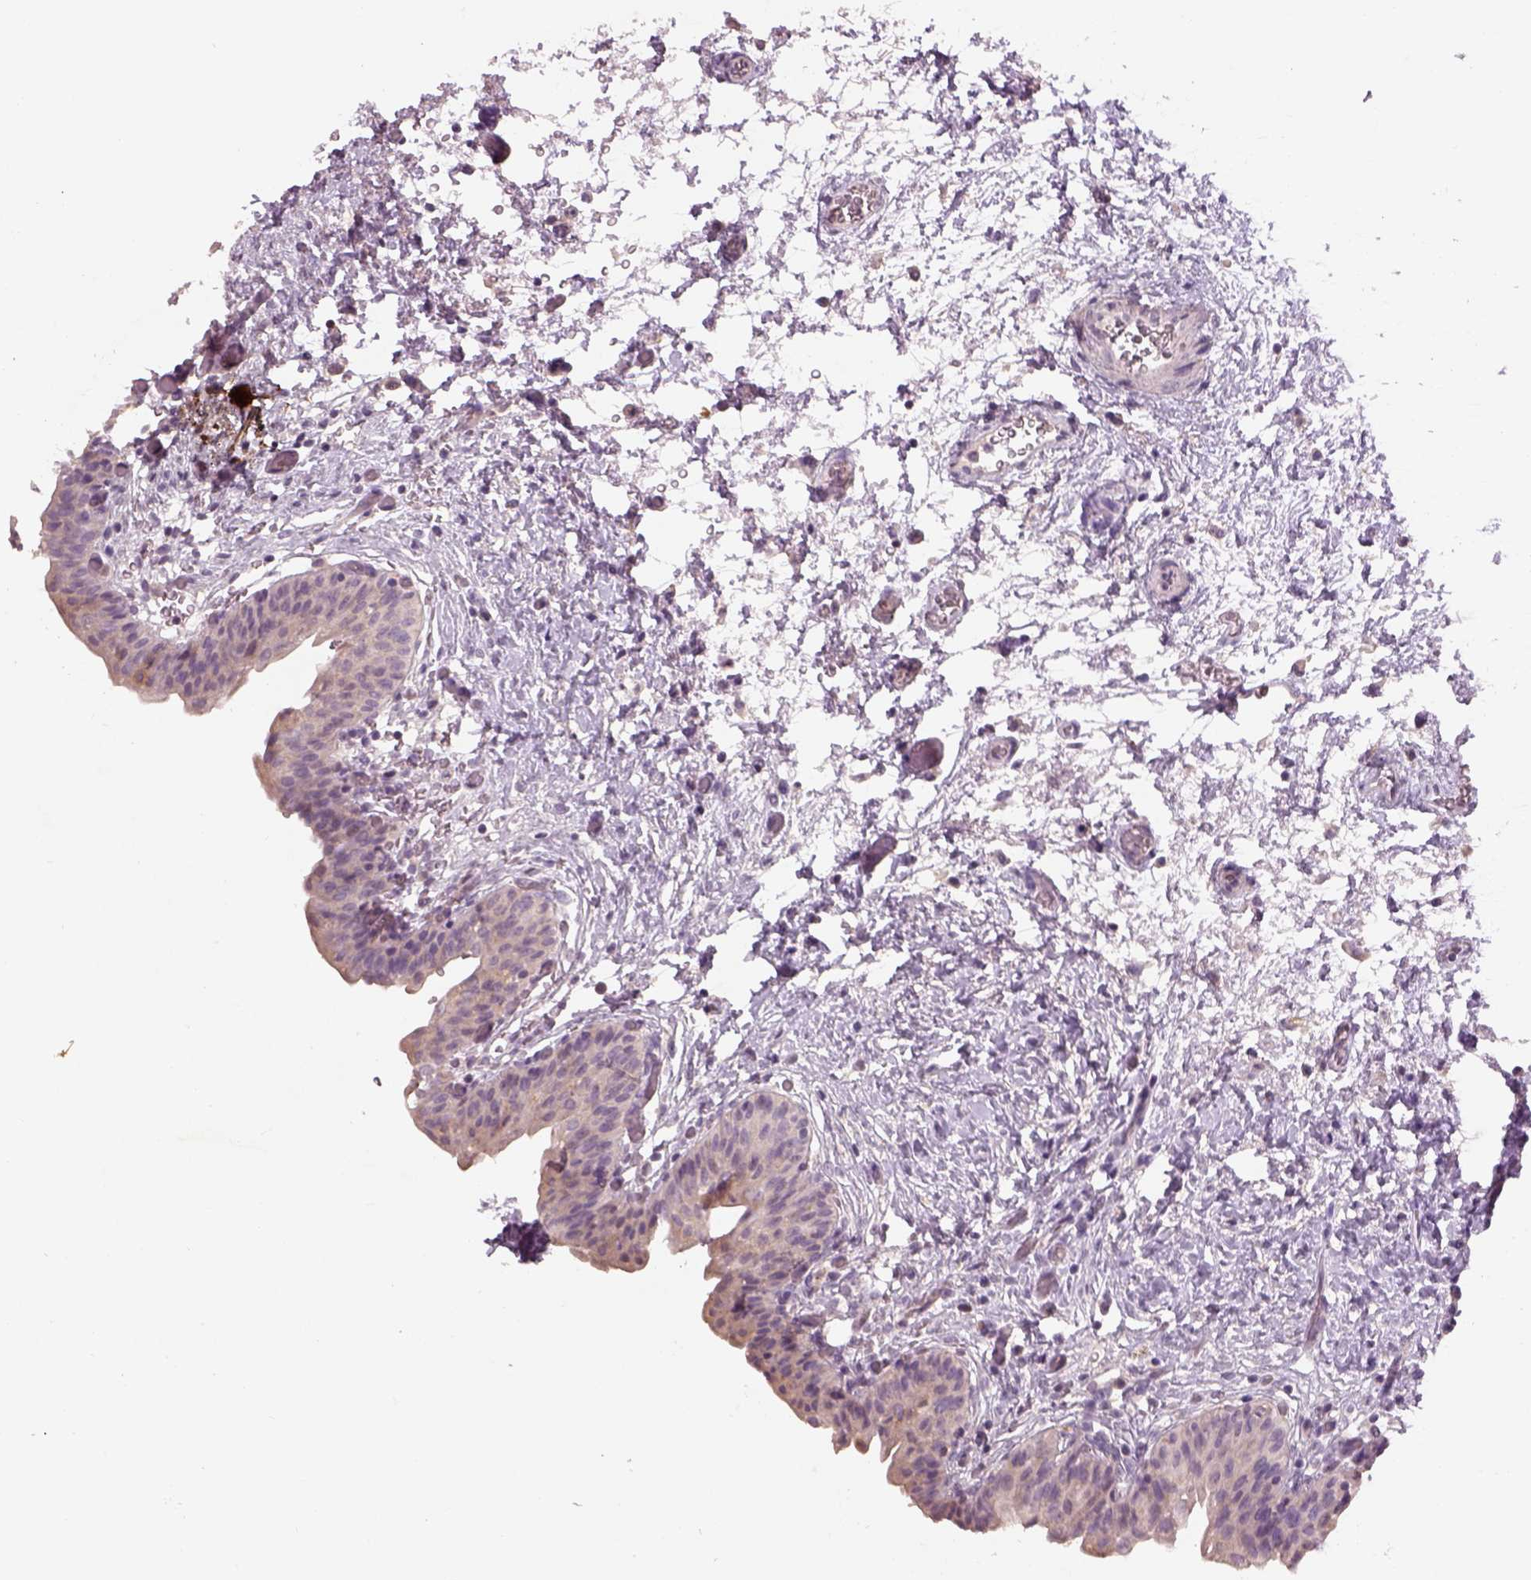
{"staining": {"intensity": "weak", "quantity": "<25%", "location": "cytoplasmic/membranous"}, "tissue": "urinary bladder", "cell_type": "Urothelial cells", "image_type": "normal", "snomed": [{"axis": "morphology", "description": "Normal tissue, NOS"}, {"axis": "topography", "description": "Urinary bladder"}], "caption": "This is a micrograph of IHC staining of unremarkable urinary bladder, which shows no expression in urothelial cells.", "gene": "GDNF", "patient": {"sex": "male", "age": 69}}